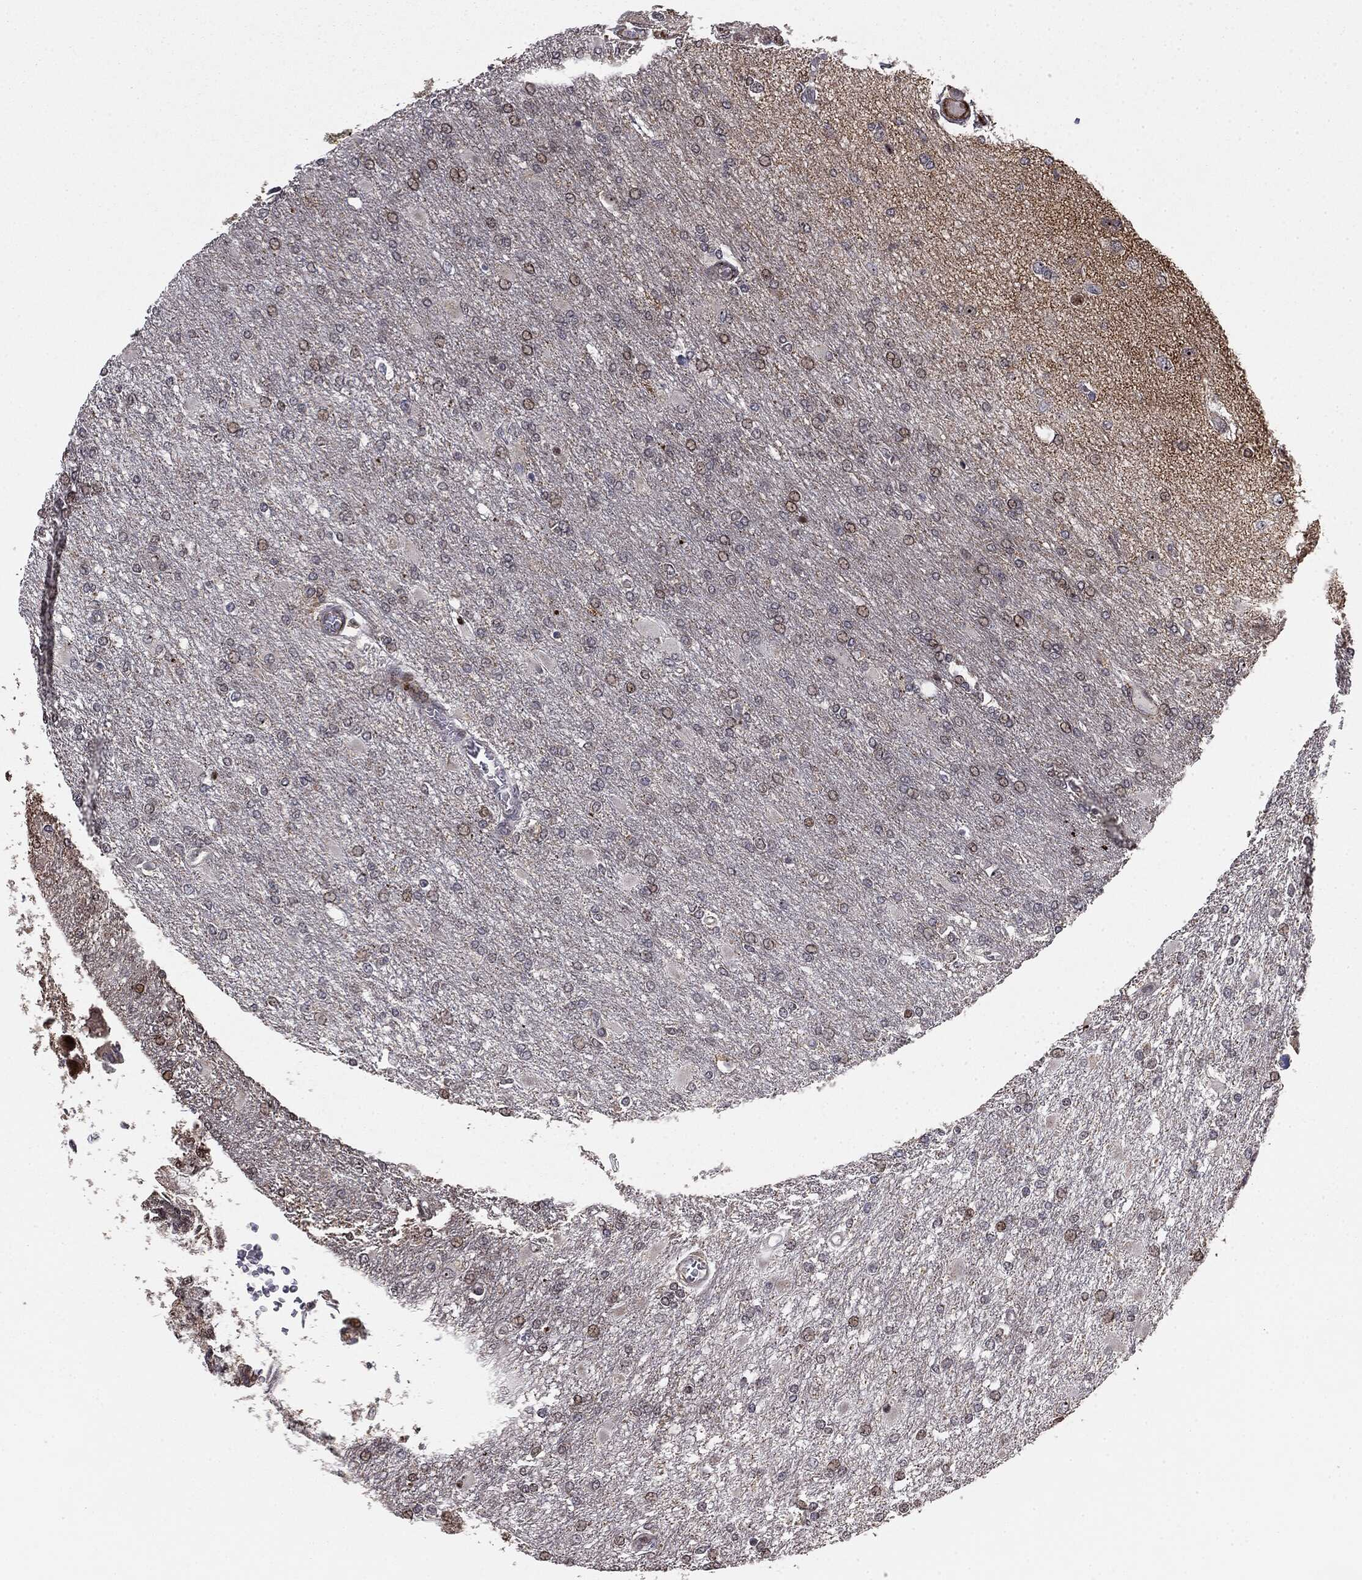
{"staining": {"intensity": "negative", "quantity": "none", "location": "none"}, "tissue": "glioma", "cell_type": "Tumor cells", "image_type": "cancer", "snomed": [{"axis": "morphology", "description": "Glioma, malignant, High grade"}, {"axis": "topography", "description": "Cerebral cortex"}], "caption": "Immunohistochemical staining of human malignant glioma (high-grade) demonstrates no significant expression in tumor cells. (Immunohistochemistry, brightfield microscopy, high magnification).", "gene": "PTEN", "patient": {"sex": "male", "age": 79}}